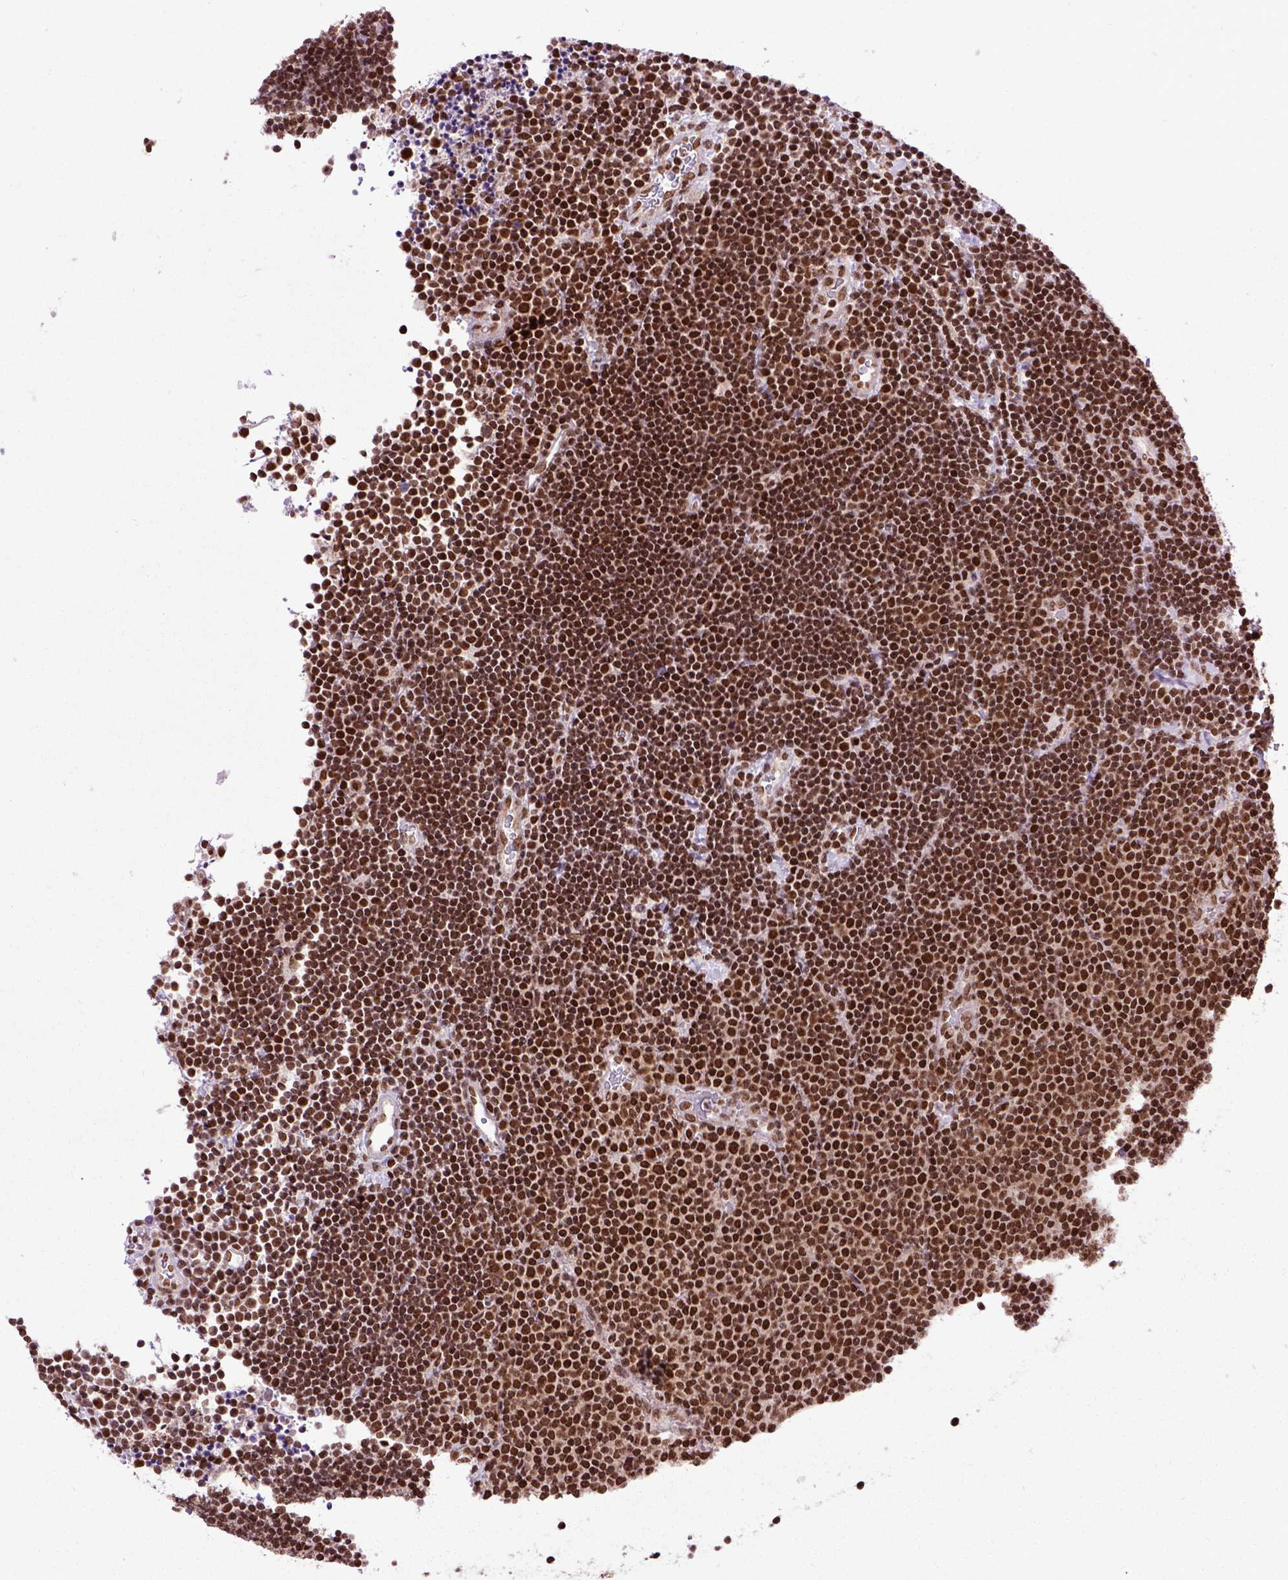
{"staining": {"intensity": "strong", "quantity": ">75%", "location": "nuclear"}, "tissue": "lymphoma", "cell_type": "Tumor cells", "image_type": "cancer", "snomed": [{"axis": "morphology", "description": "Malignant lymphoma, non-Hodgkin's type, Low grade"}, {"axis": "topography", "description": "Brain"}], "caption": "This histopathology image displays low-grade malignant lymphoma, non-Hodgkin's type stained with immunohistochemistry to label a protein in brown. The nuclear of tumor cells show strong positivity for the protein. Nuclei are counter-stained blue.", "gene": "CELF1", "patient": {"sex": "female", "age": 66}}